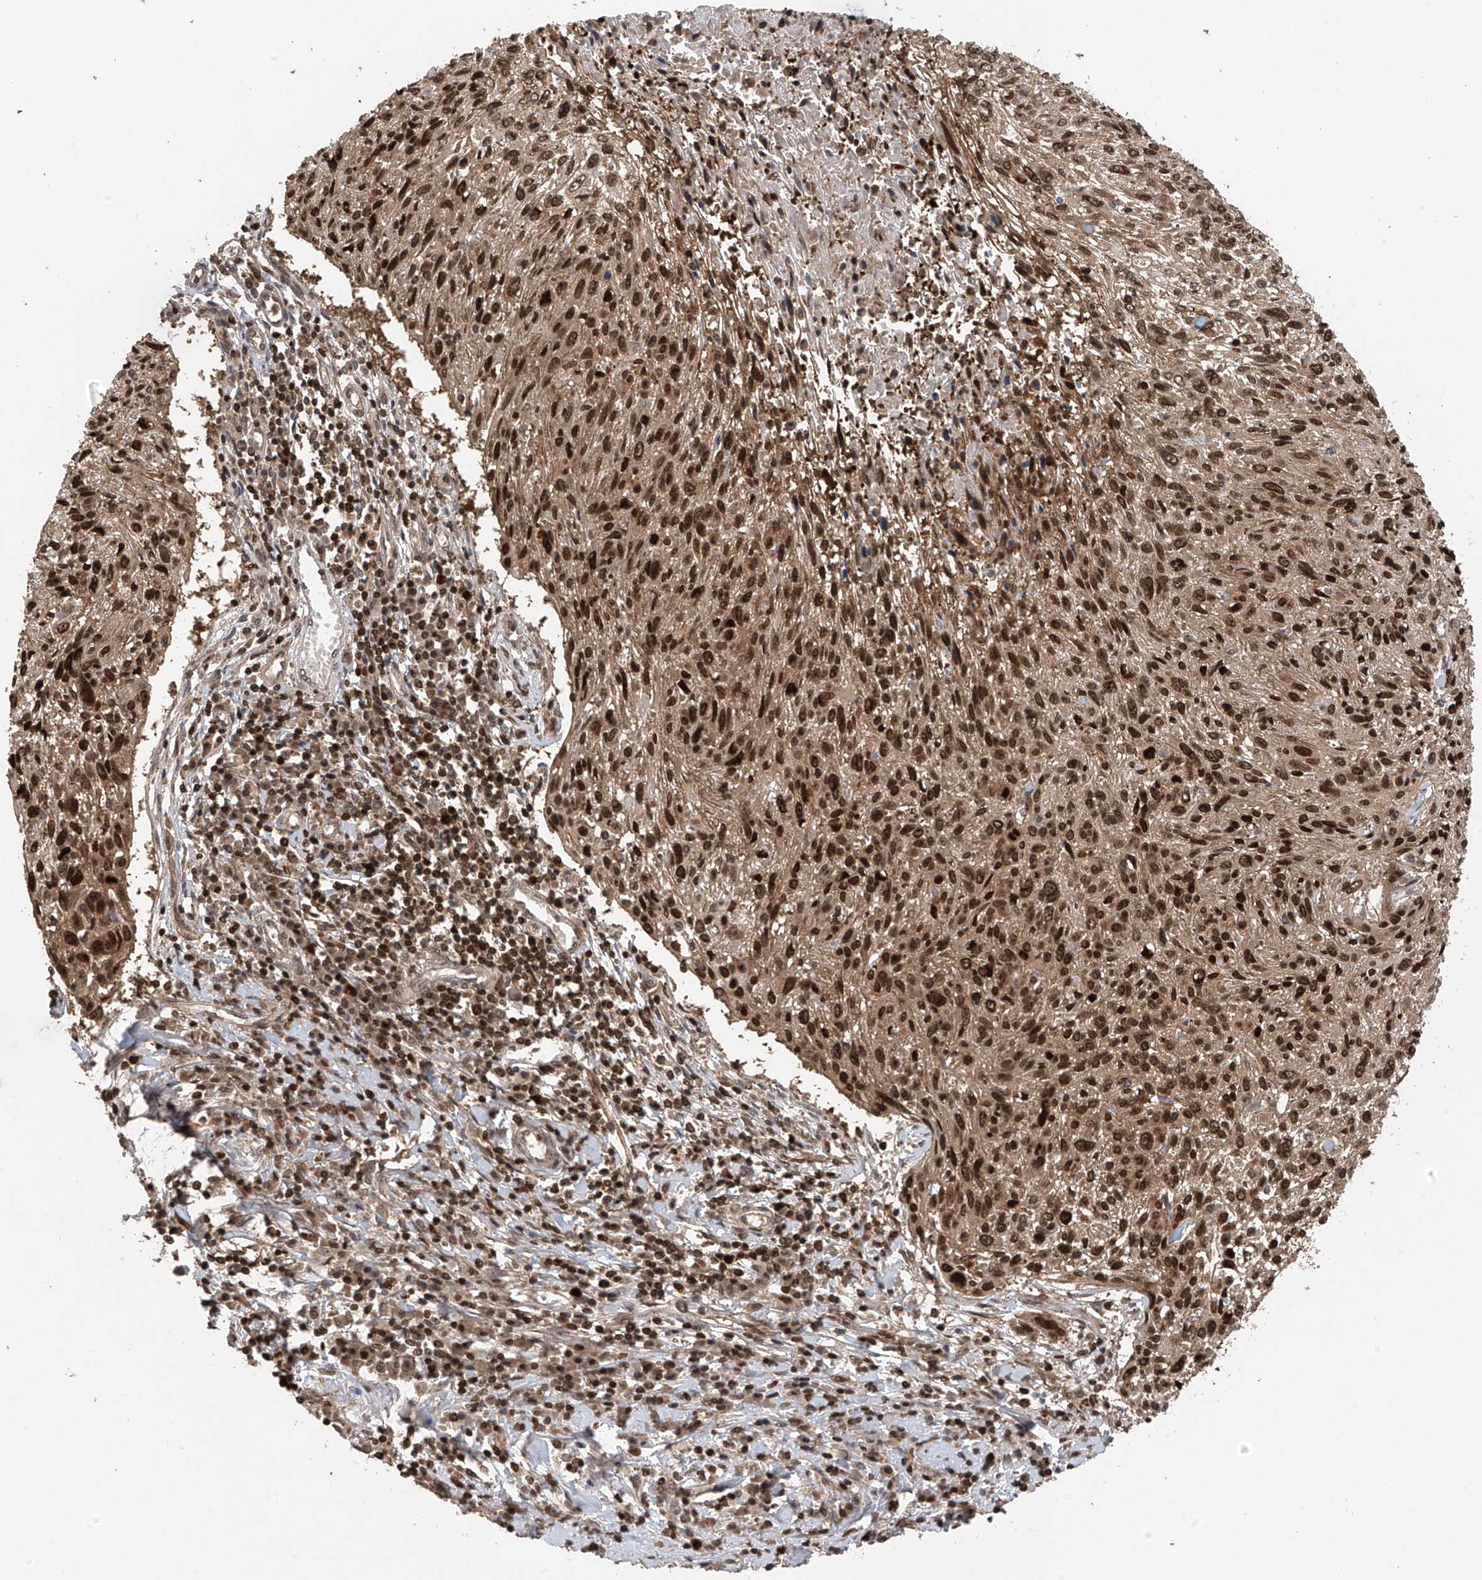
{"staining": {"intensity": "strong", "quantity": ">75%", "location": "nuclear"}, "tissue": "cervical cancer", "cell_type": "Tumor cells", "image_type": "cancer", "snomed": [{"axis": "morphology", "description": "Squamous cell carcinoma, NOS"}, {"axis": "topography", "description": "Cervix"}], "caption": "Brown immunohistochemical staining in squamous cell carcinoma (cervical) shows strong nuclear positivity in approximately >75% of tumor cells.", "gene": "DNAJC9", "patient": {"sex": "female", "age": 51}}